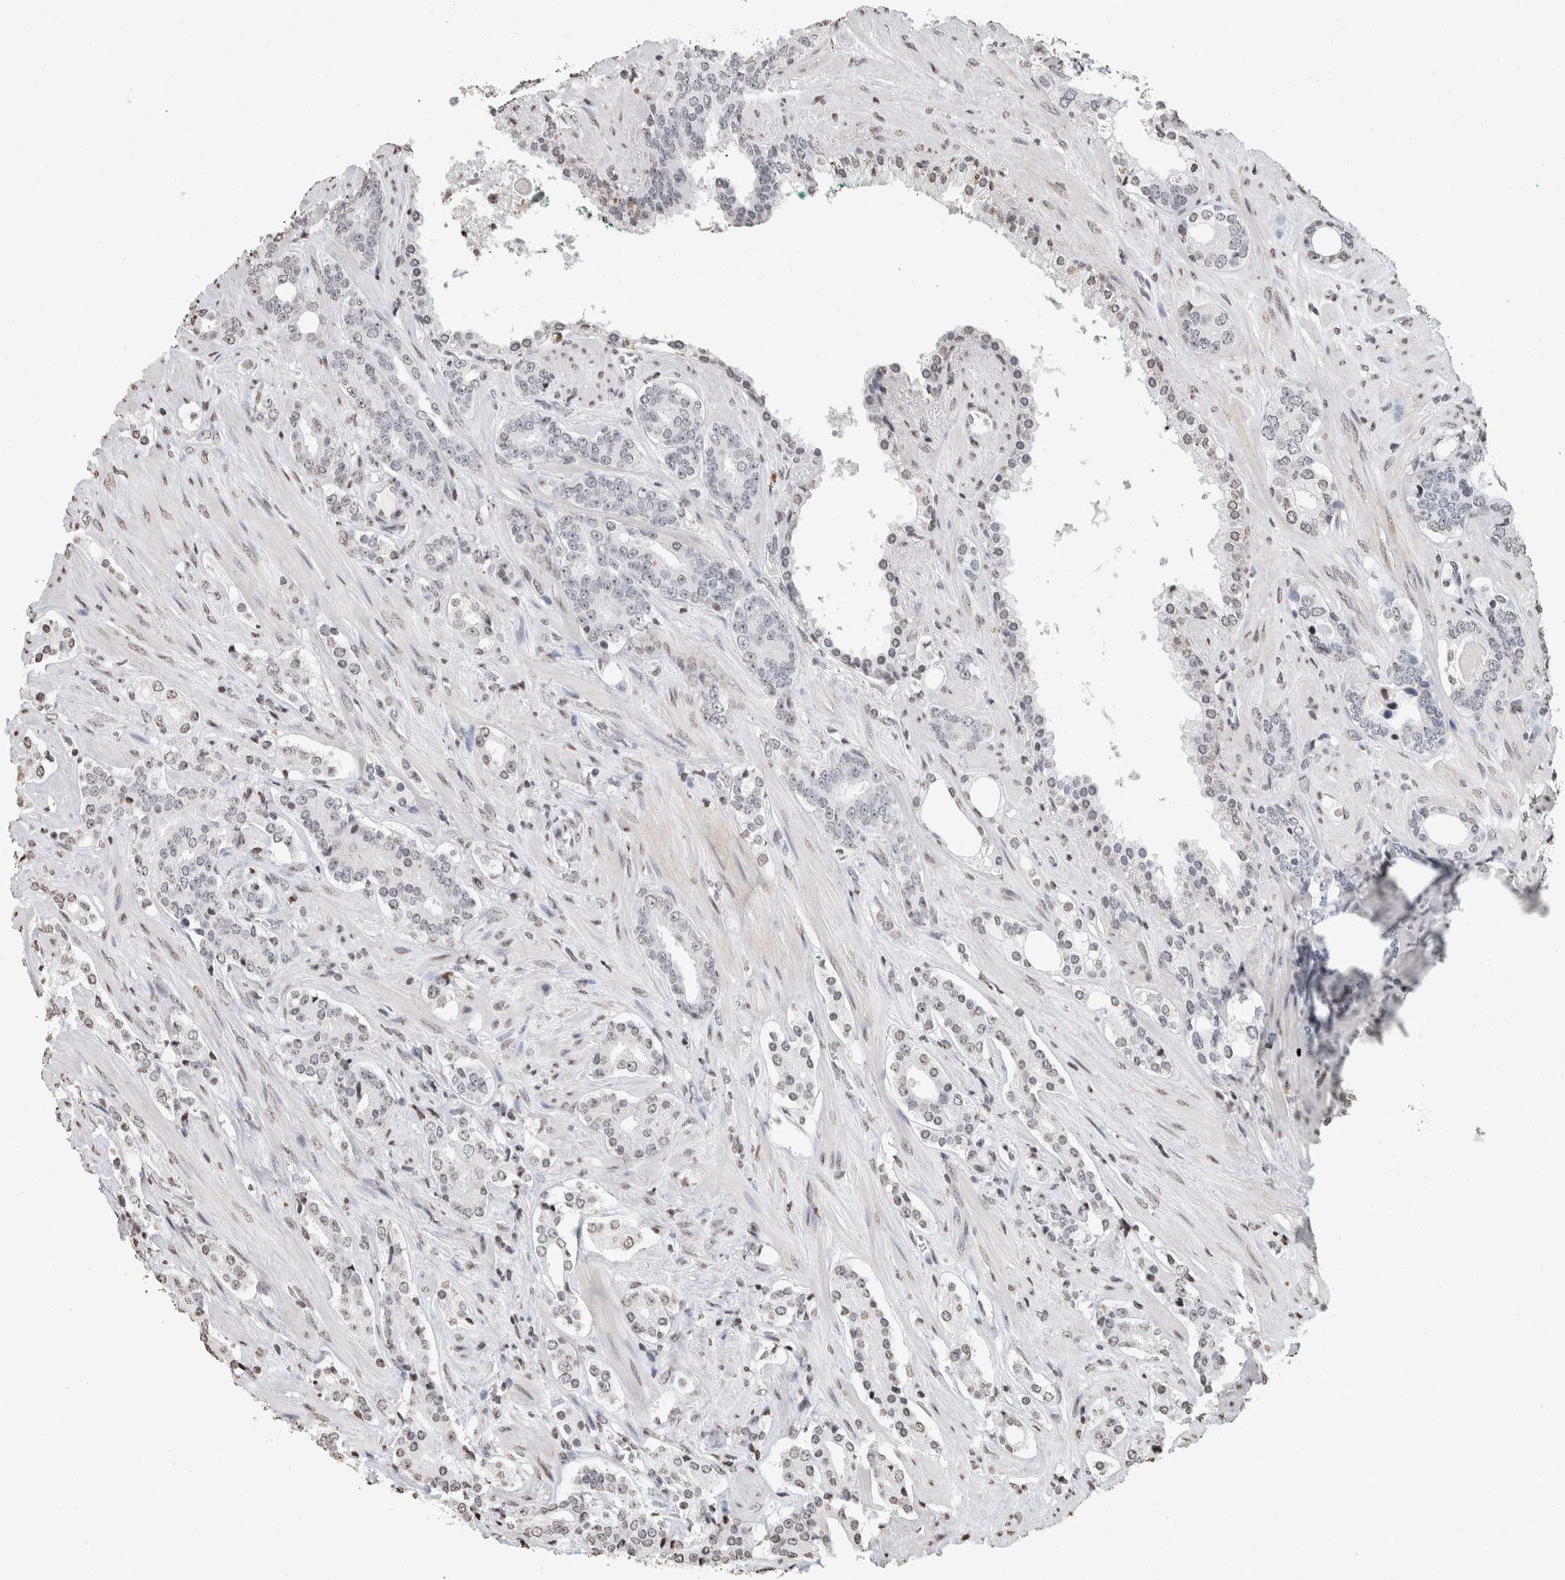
{"staining": {"intensity": "weak", "quantity": "<25%", "location": "nuclear"}, "tissue": "prostate cancer", "cell_type": "Tumor cells", "image_type": "cancer", "snomed": [{"axis": "morphology", "description": "Adenocarcinoma, High grade"}, {"axis": "topography", "description": "Prostate"}], "caption": "Immunohistochemistry (IHC) histopathology image of adenocarcinoma (high-grade) (prostate) stained for a protein (brown), which shows no positivity in tumor cells.", "gene": "CNTN1", "patient": {"sex": "male", "age": 71}}